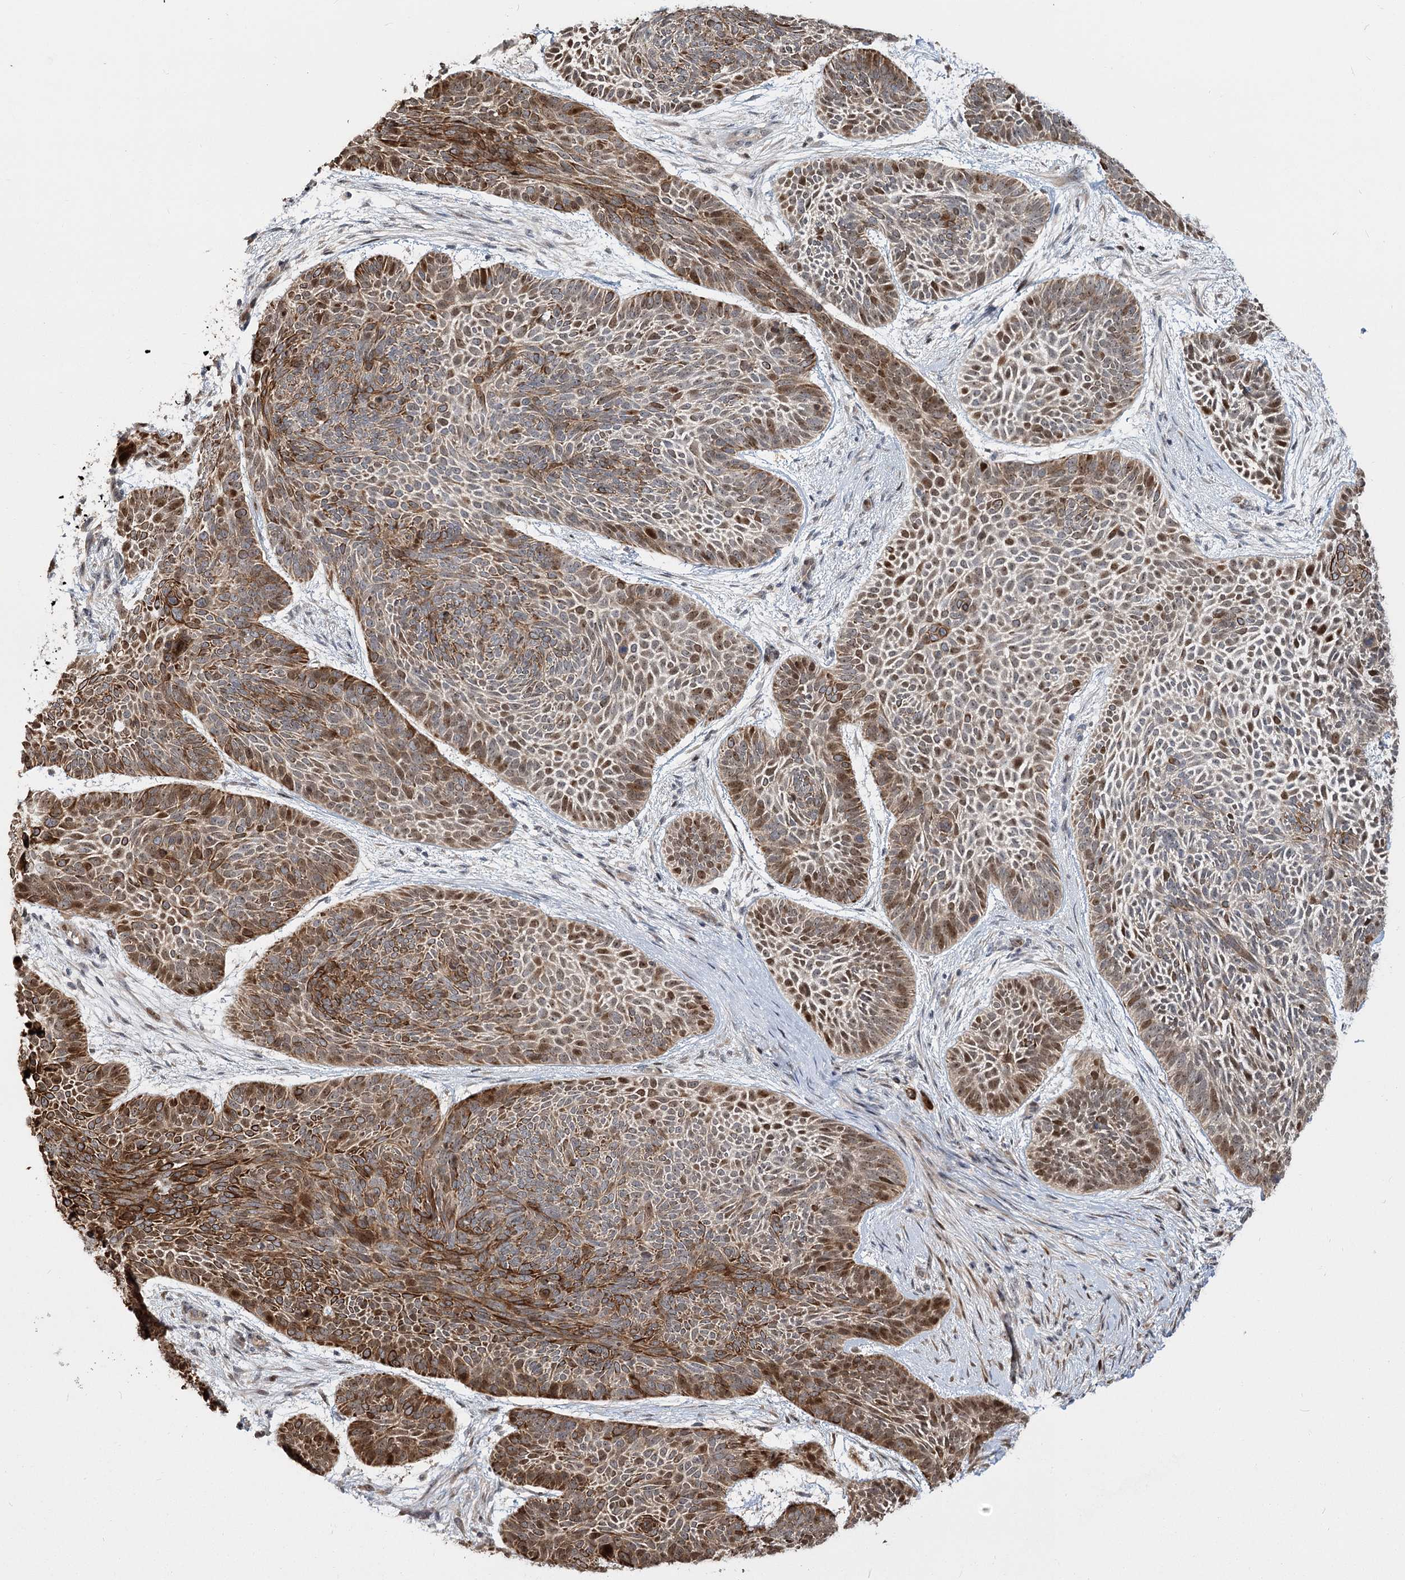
{"staining": {"intensity": "strong", "quantity": "25%-75%", "location": "cytoplasmic/membranous,nuclear"}, "tissue": "skin cancer", "cell_type": "Tumor cells", "image_type": "cancer", "snomed": [{"axis": "morphology", "description": "Basal cell carcinoma"}, {"axis": "topography", "description": "Skin"}], "caption": "Skin basal cell carcinoma was stained to show a protein in brown. There is high levels of strong cytoplasmic/membranous and nuclear staining in about 25%-75% of tumor cells.", "gene": "PIK3C2A", "patient": {"sex": "male", "age": 85}}